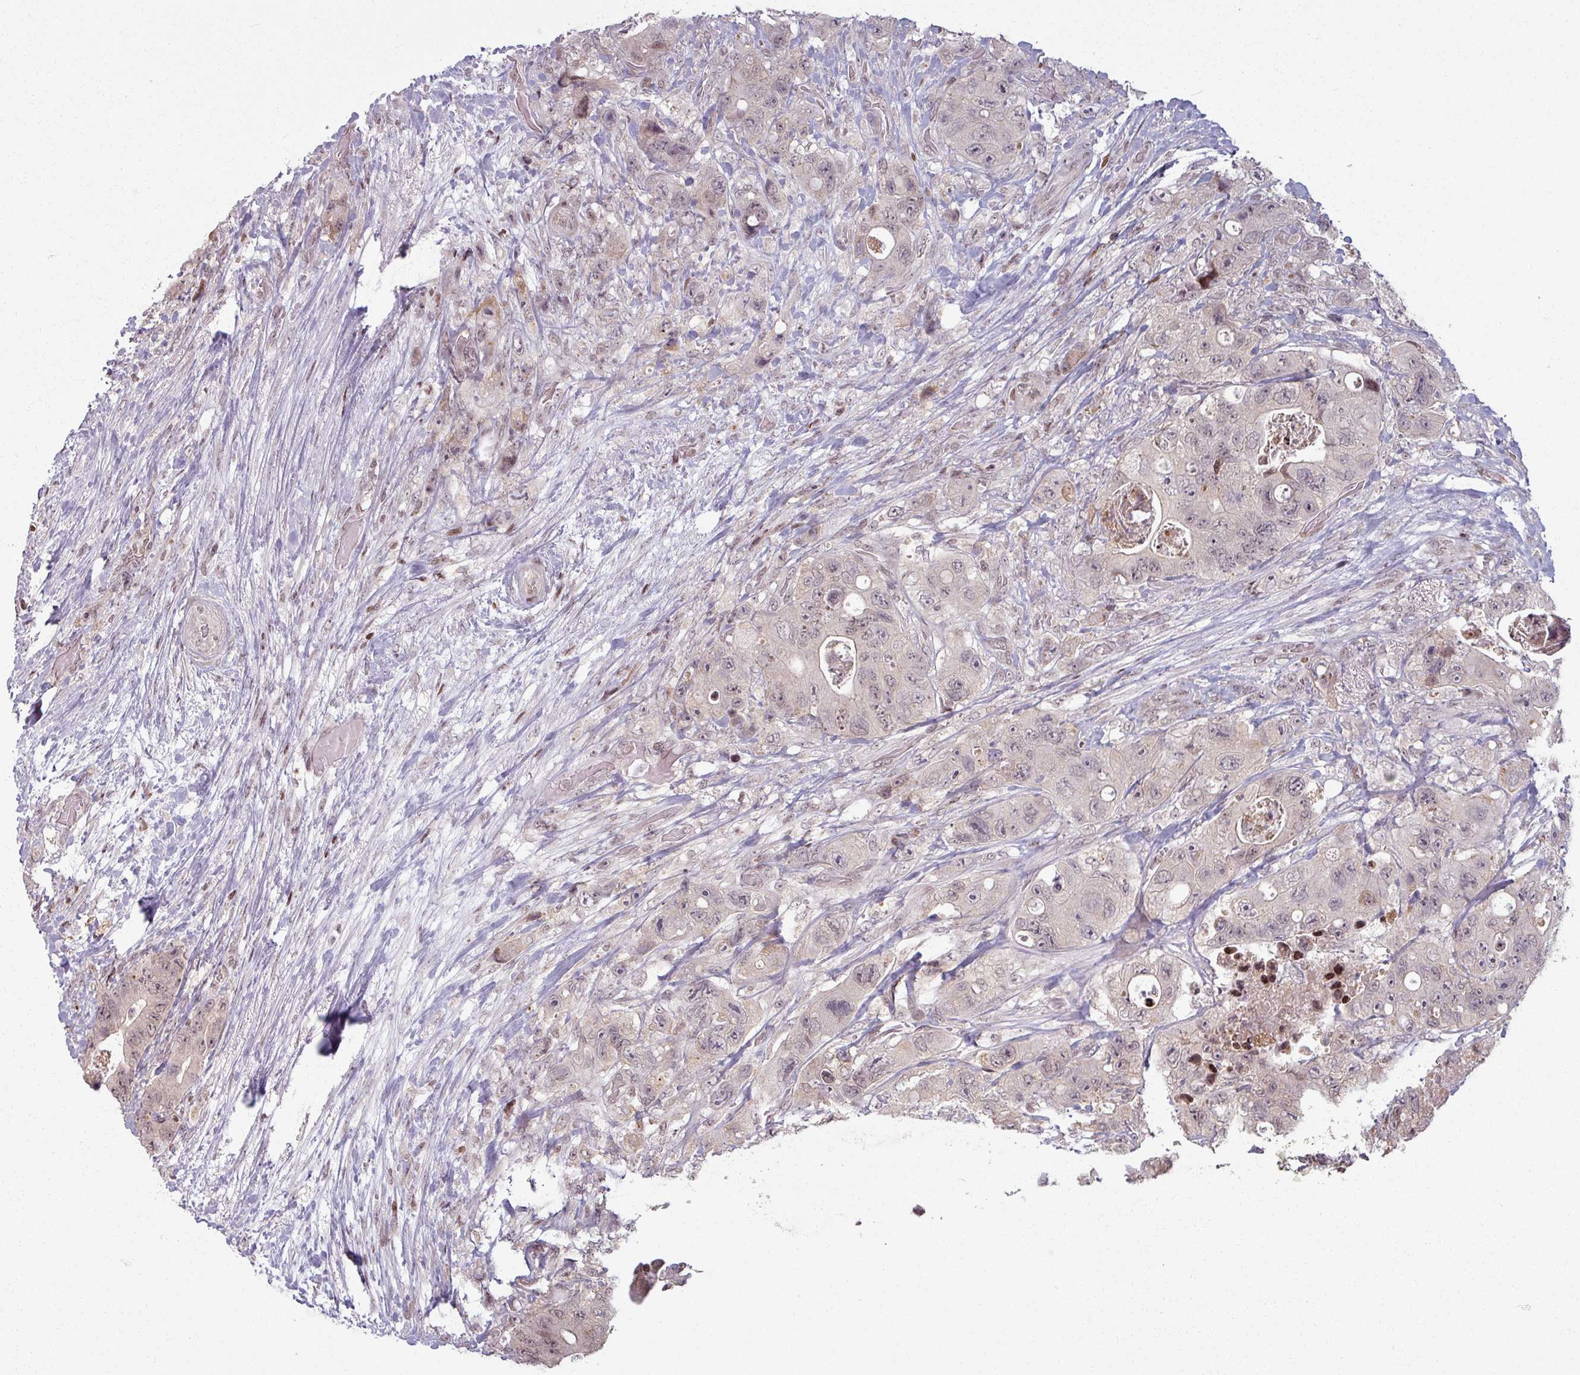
{"staining": {"intensity": "weak", "quantity": "25%-75%", "location": "nuclear"}, "tissue": "colorectal cancer", "cell_type": "Tumor cells", "image_type": "cancer", "snomed": [{"axis": "morphology", "description": "Adenocarcinoma, NOS"}, {"axis": "topography", "description": "Colon"}], "caption": "This histopathology image shows adenocarcinoma (colorectal) stained with immunohistochemistry to label a protein in brown. The nuclear of tumor cells show weak positivity for the protein. Nuclei are counter-stained blue.", "gene": "NCOR1", "patient": {"sex": "female", "age": 46}}